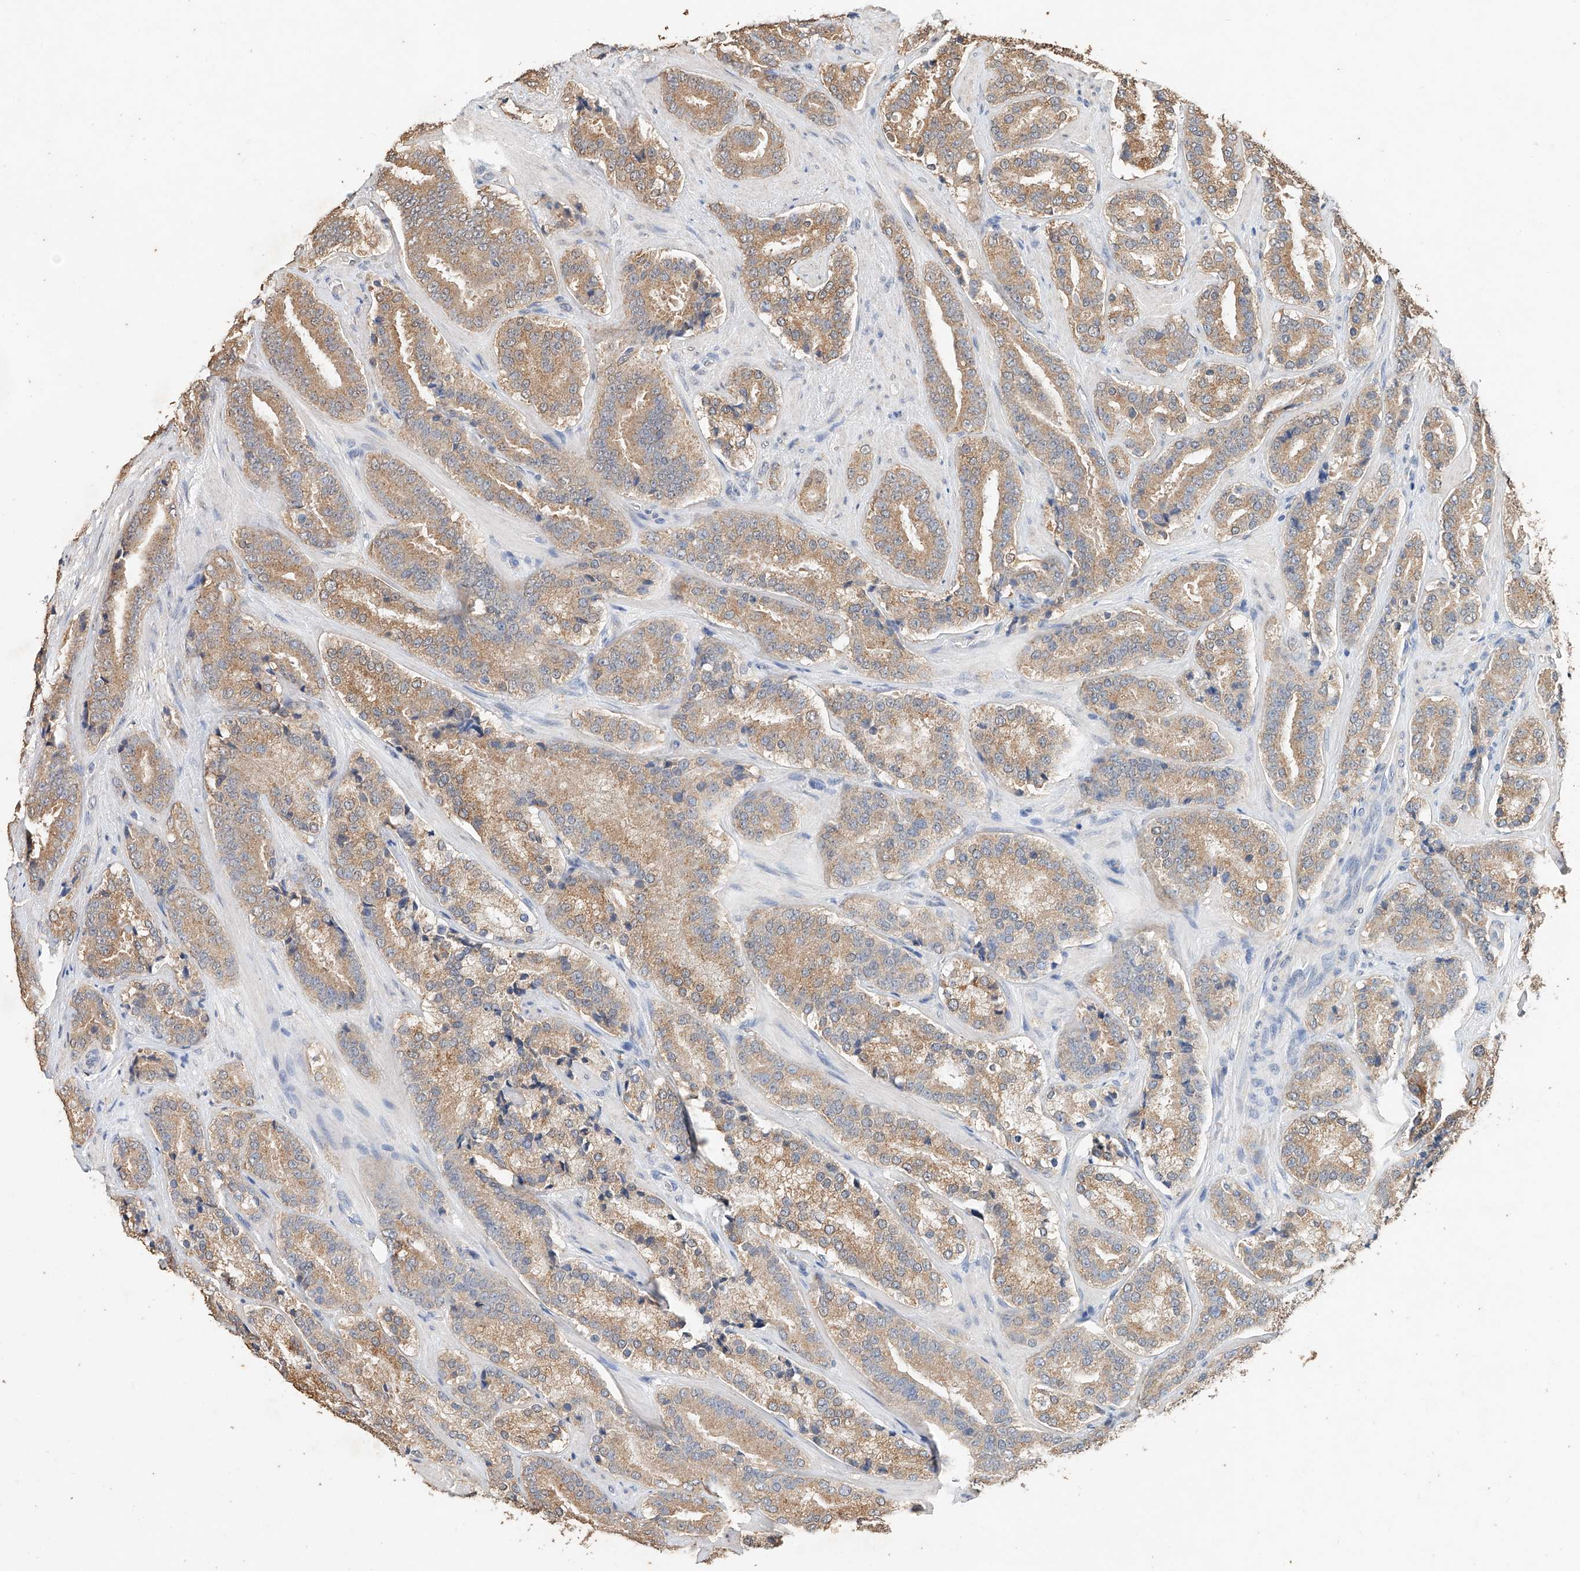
{"staining": {"intensity": "moderate", "quantity": ">75%", "location": "cytoplasmic/membranous"}, "tissue": "prostate cancer", "cell_type": "Tumor cells", "image_type": "cancer", "snomed": [{"axis": "morphology", "description": "Adenocarcinoma, High grade"}, {"axis": "topography", "description": "Prostate"}], "caption": "Prostate cancer (high-grade adenocarcinoma) tissue exhibits moderate cytoplasmic/membranous positivity in approximately >75% of tumor cells", "gene": "CERS4", "patient": {"sex": "male", "age": 60}}